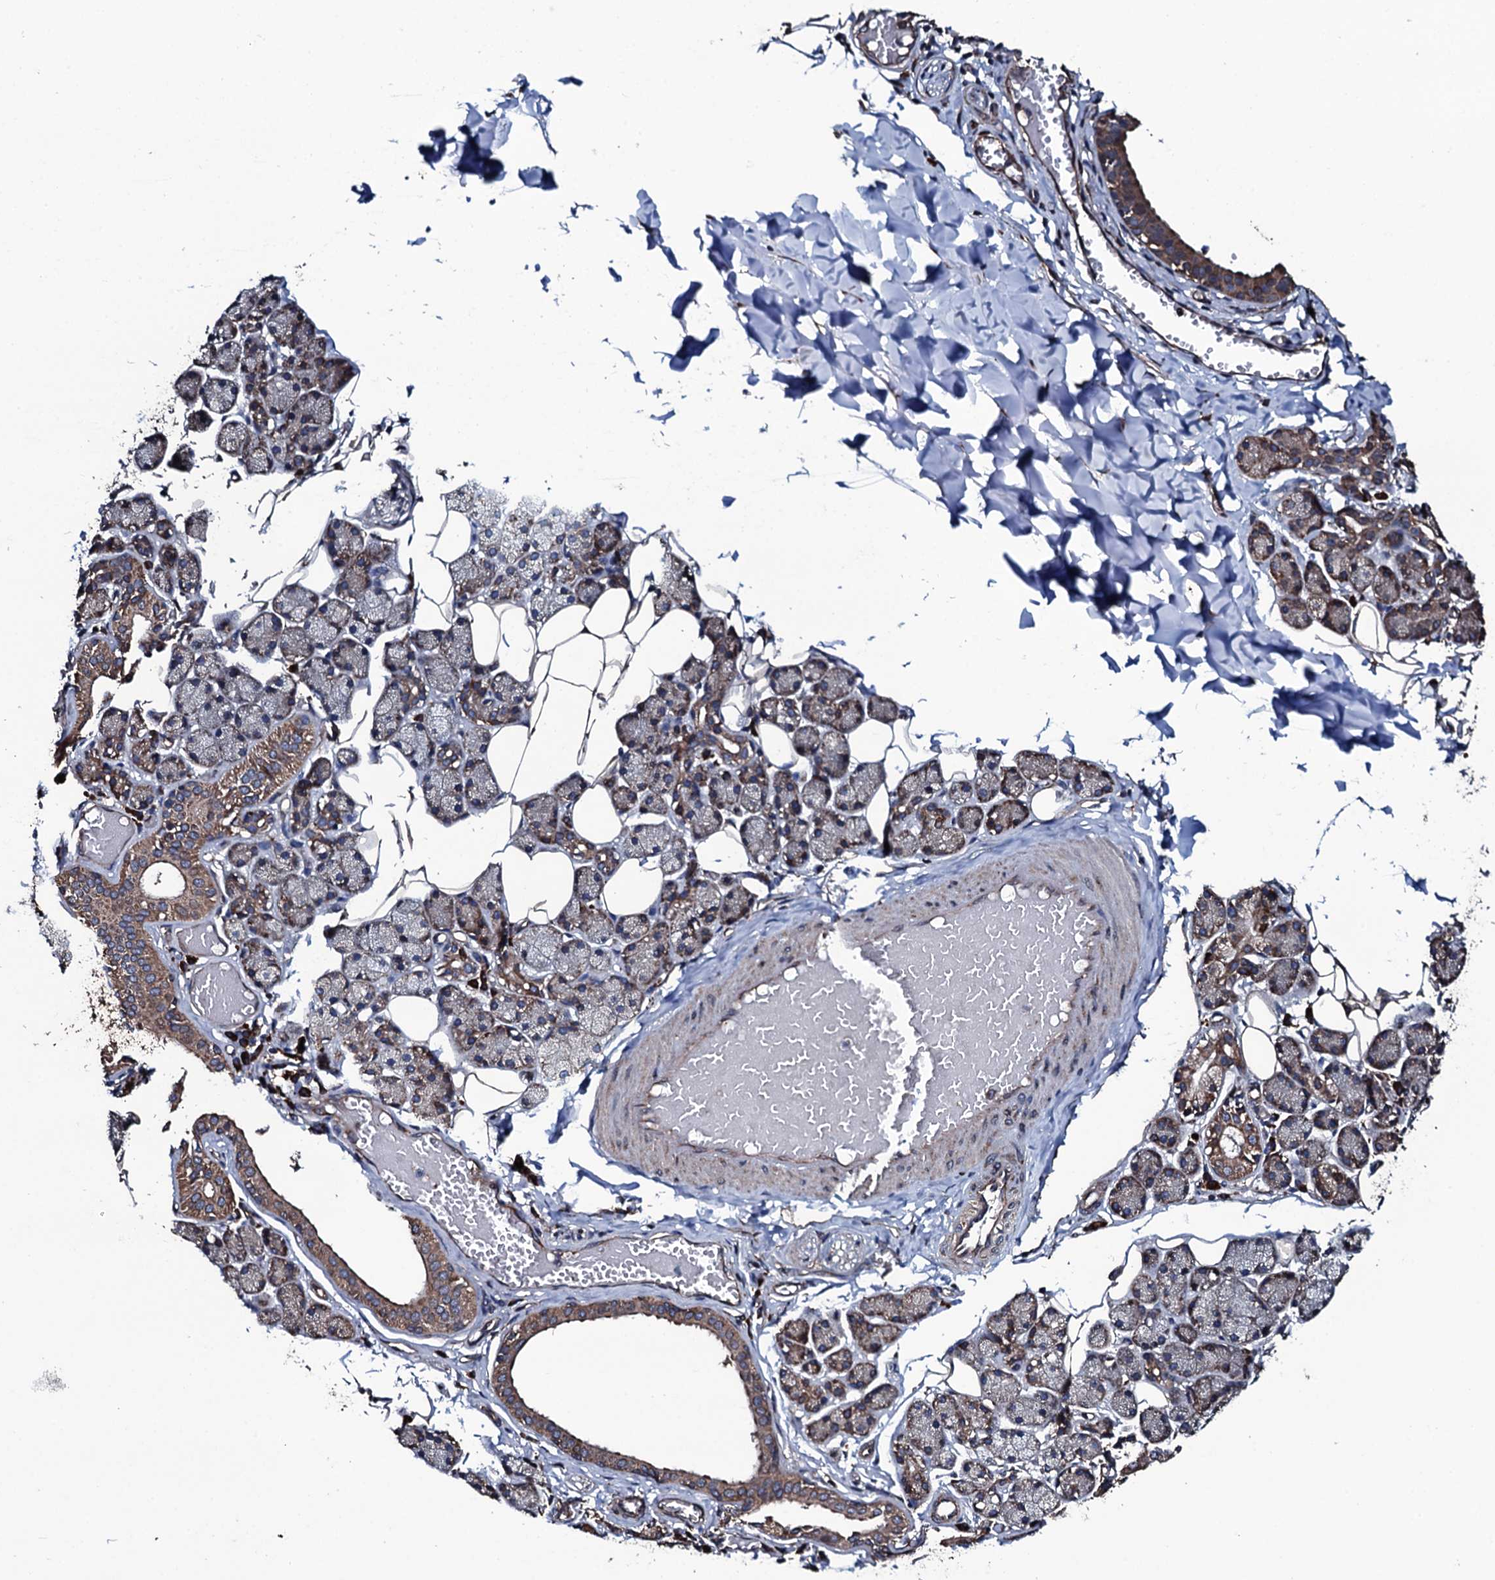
{"staining": {"intensity": "moderate", "quantity": ">75%", "location": "cytoplasmic/membranous"}, "tissue": "salivary gland", "cell_type": "Glandular cells", "image_type": "normal", "snomed": [{"axis": "morphology", "description": "Normal tissue, NOS"}, {"axis": "topography", "description": "Salivary gland"}], "caption": "Immunohistochemical staining of normal salivary gland shows medium levels of moderate cytoplasmic/membranous staining in about >75% of glandular cells.", "gene": "RAB12", "patient": {"sex": "female", "age": 33}}